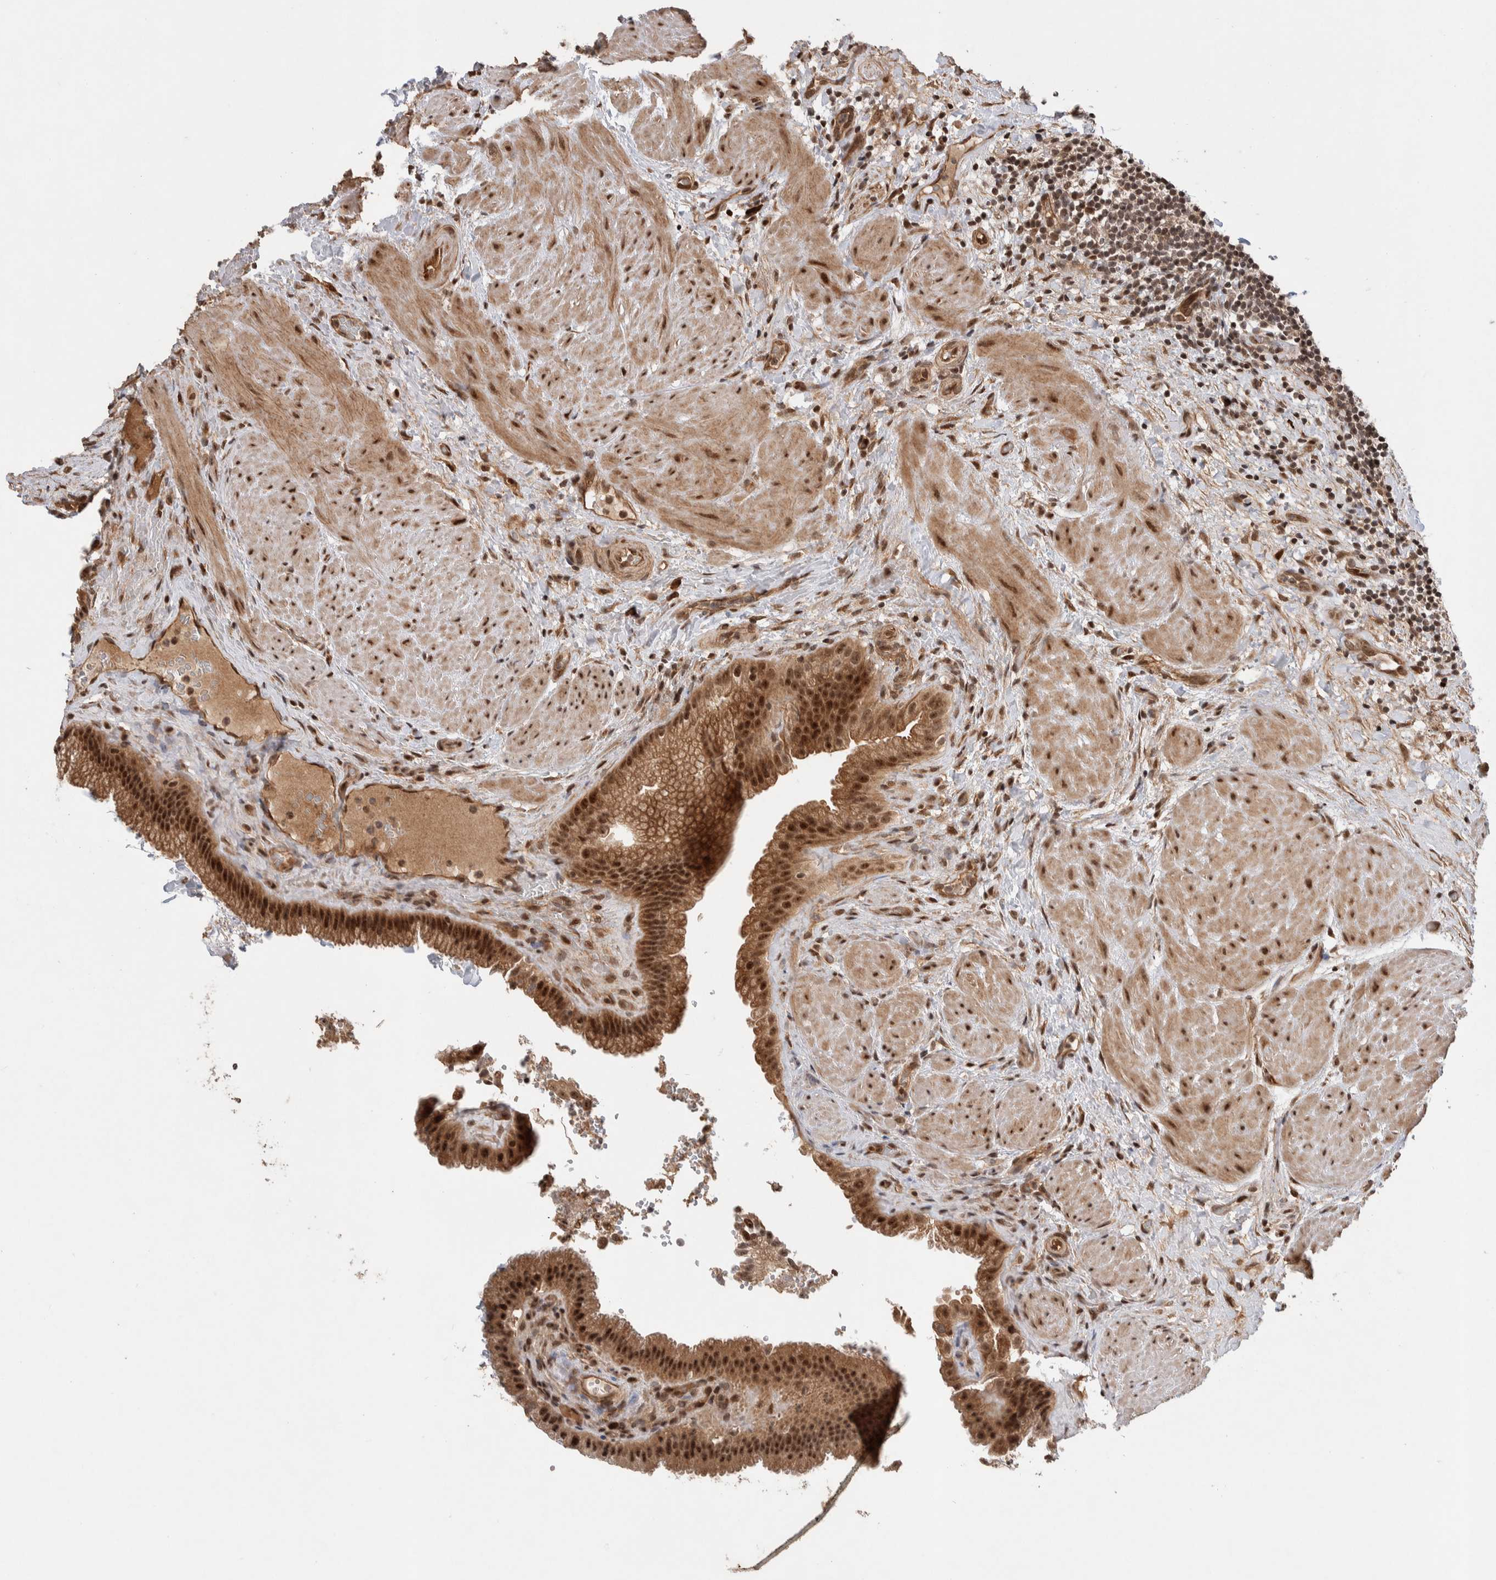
{"staining": {"intensity": "strong", "quantity": ">75%", "location": "cytoplasmic/membranous,nuclear"}, "tissue": "gallbladder", "cell_type": "Glandular cells", "image_type": "normal", "snomed": [{"axis": "morphology", "description": "Normal tissue, NOS"}, {"axis": "topography", "description": "Gallbladder"}], "caption": "Immunohistochemistry (IHC) (DAB (3,3'-diaminobenzidine)) staining of unremarkable human gallbladder shows strong cytoplasmic/membranous,nuclear protein staining in about >75% of glandular cells.", "gene": "TOR1B", "patient": {"sex": "male", "age": 49}}